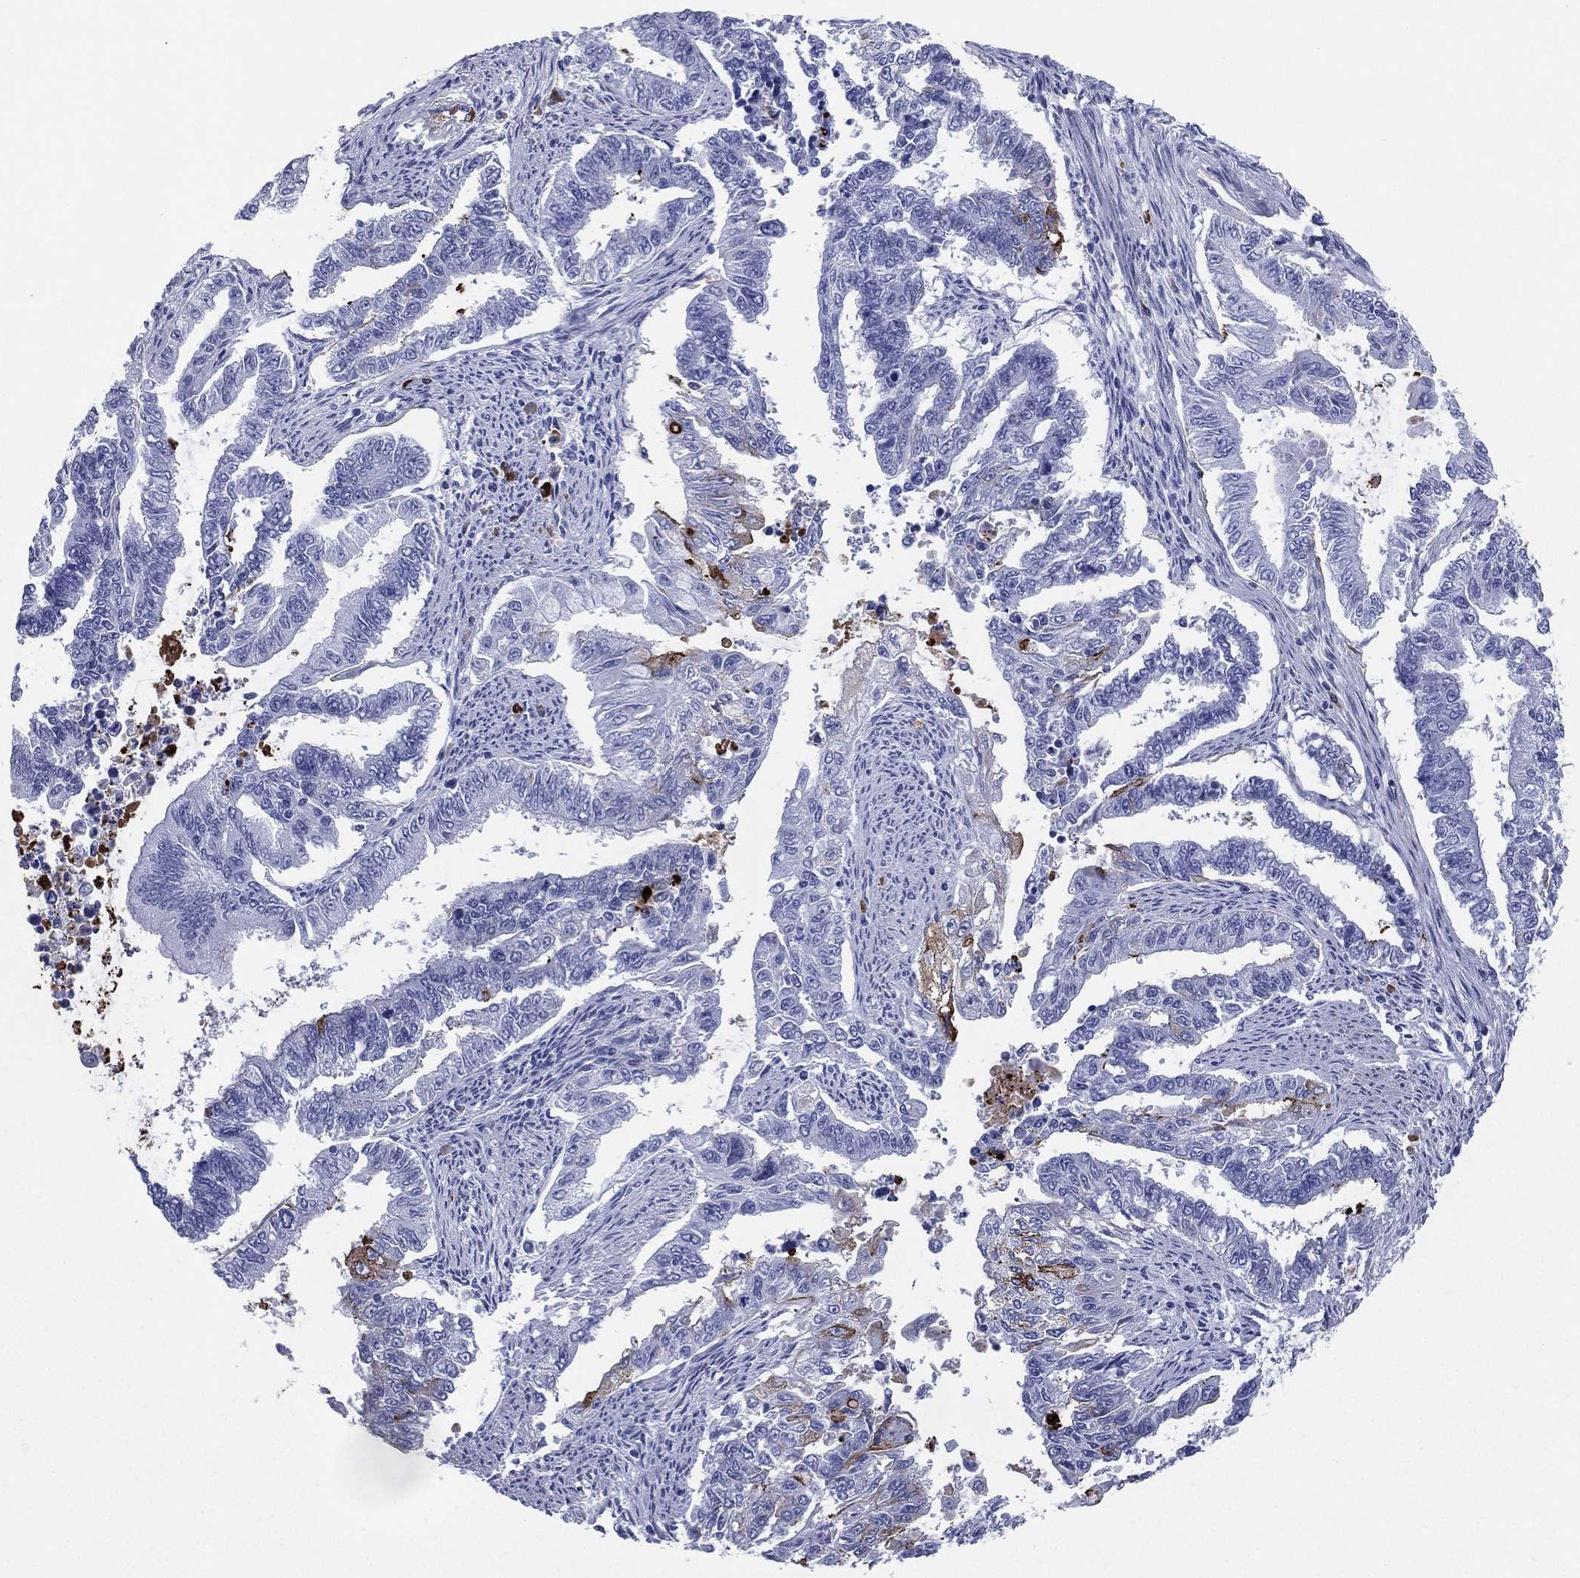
{"staining": {"intensity": "moderate", "quantity": "<25%", "location": "cytoplasmic/membranous"}, "tissue": "endometrial cancer", "cell_type": "Tumor cells", "image_type": "cancer", "snomed": [{"axis": "morphology", "description": "Adenocarcinoma, NOS"}, {"axis": "topography", "description": "Uterus"}], "caption": "IHC of human adenocarcinoma (endometrial) displays low levels of moderate cytoplasmic/membranous staining in about <25% of tumor cells. (brown staining indicates protein expression, while blue staining denotes nuclei).", "gene": "CD79A", "patient": {"sex": "female", "age": 59}}